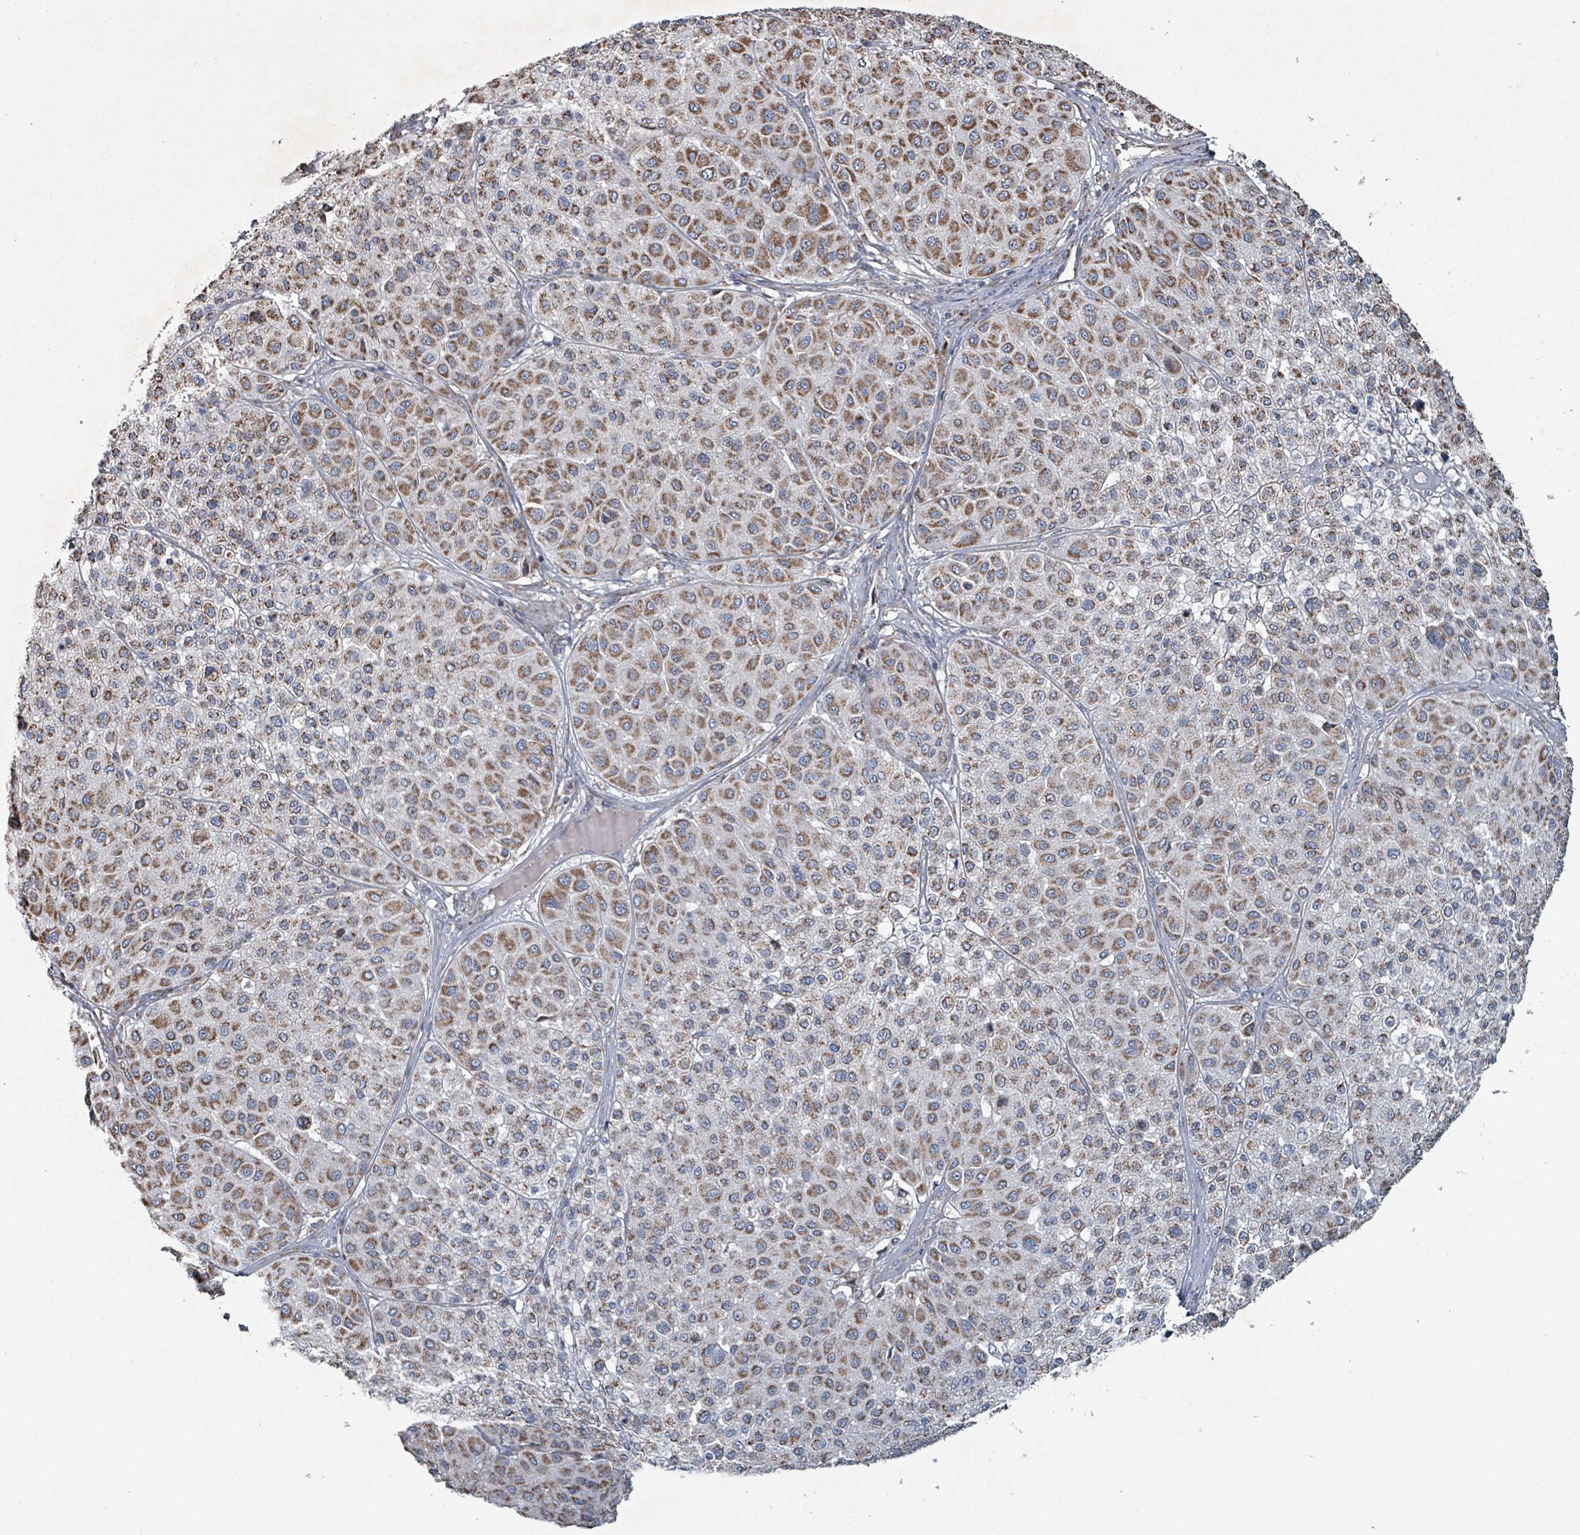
{"staining": {"intensity": "moderate", "quantity": ">75%", "location": "cytoplasmic/membranous"}, "tissue": "melanoma", "cell_type": "Tumor cells", "image_type": "cancer", "snomed": [{"axis": "morphology", "description": "Malignant melanoma, Metastatic site"}, {"axis": "topography", "description": "Smooth muscle"}], "caption": "The immunohistochemical stain shows moderate cytoplasmic/membranous positivity in tumor cells of melanoma tissue. The protein is stained brown, and the nuclei are stained in blue (DAB (3,3'-diaminobenzidine) IHC with brightfield microscopy, high magnification).", "gene": "ABHD18", "patient": {"sex": "male", "age": 41}}